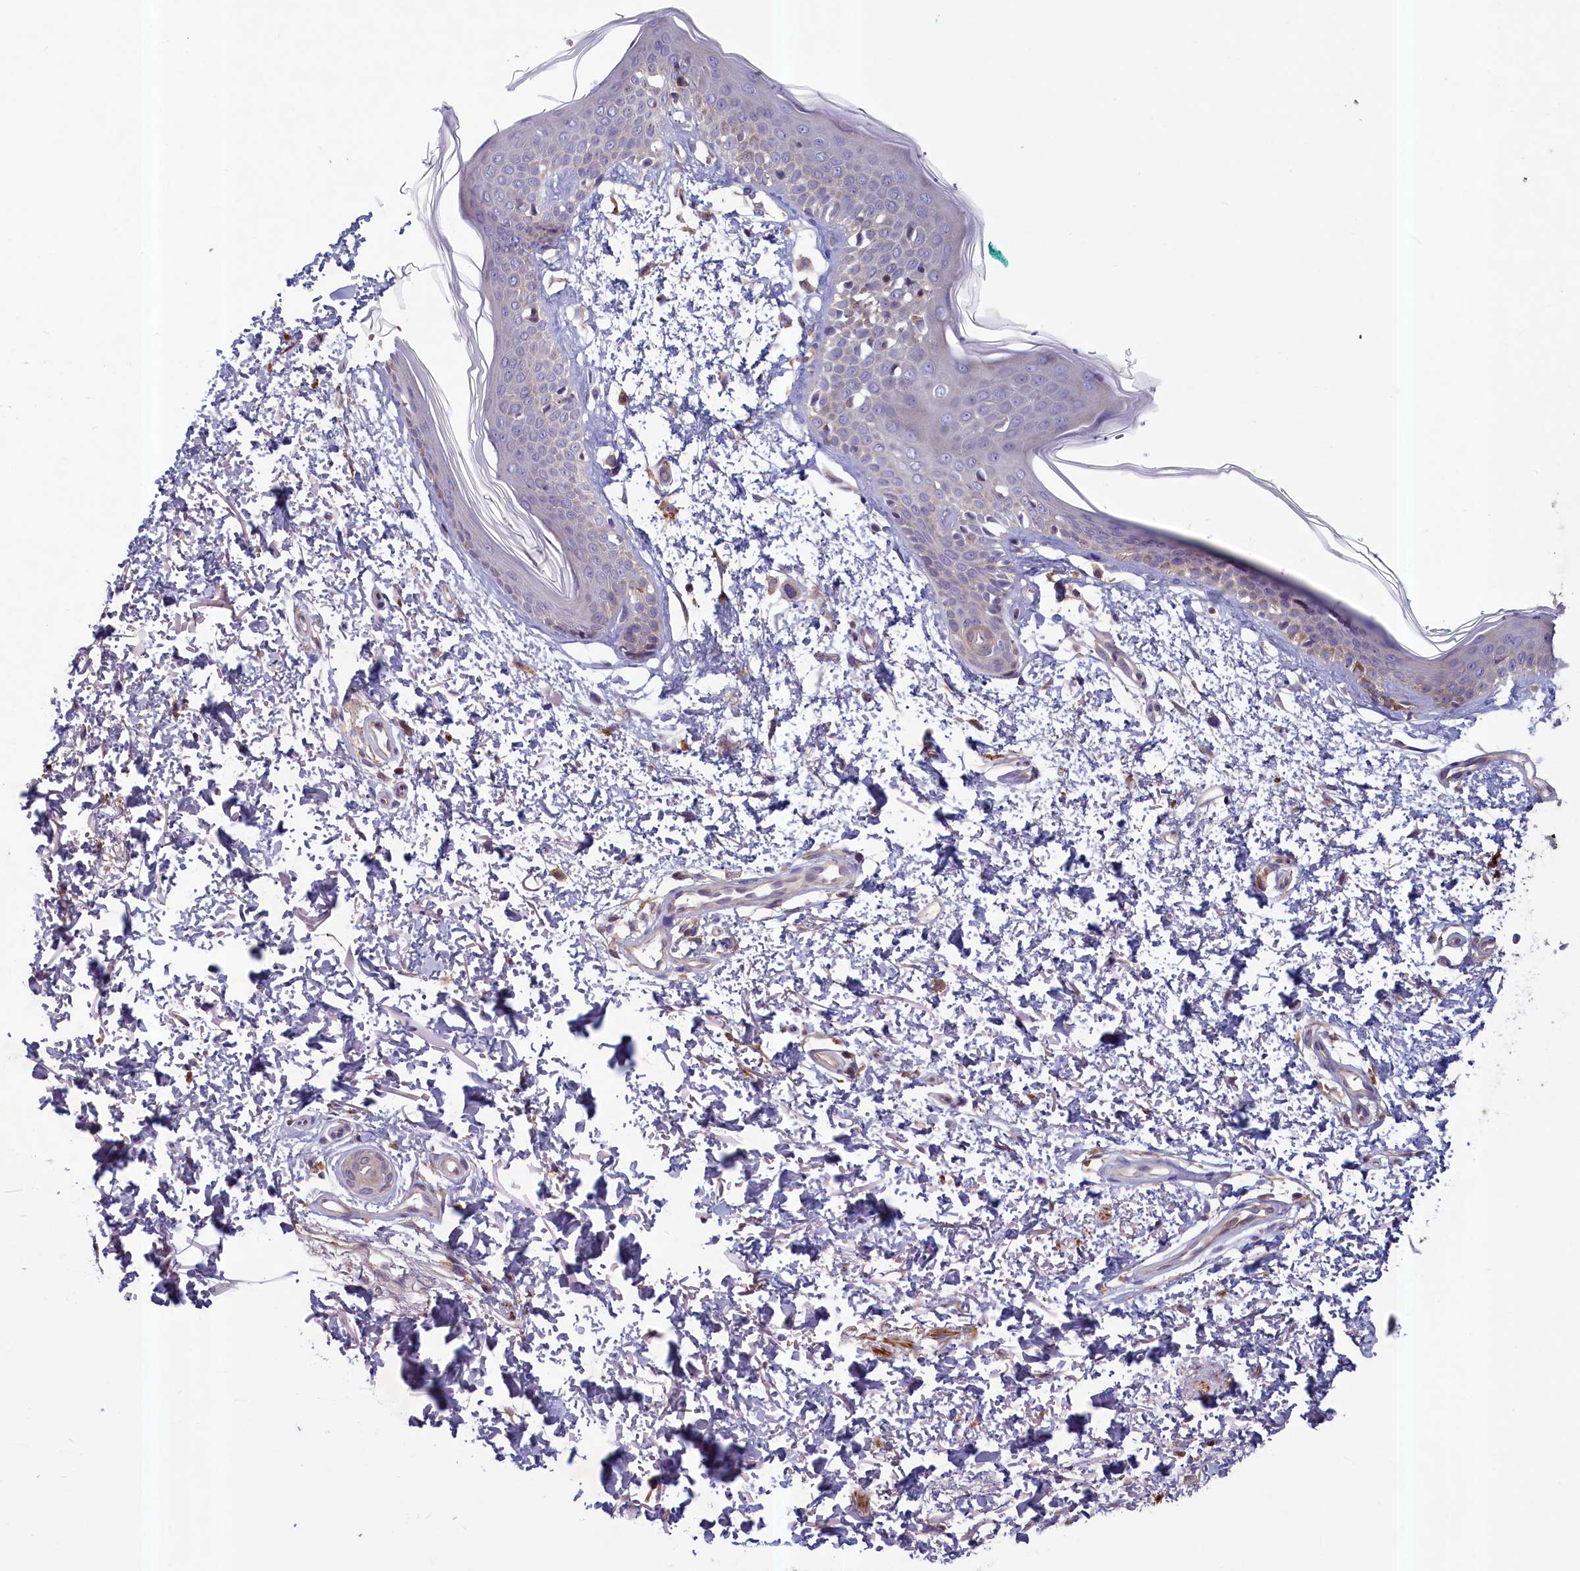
{"staining": {"intensity": "negative", "quantity": "none", "location": "none"}, "tissue": "skin", "cell_type": "Fibroblasts", "image_type": "normal", "snomed": [{"axis": "morphology", "description": "Normal tissue, NOS"}, {"axis": "topography", "description": "Skin"}], "caption": "Immunohistochemistry (IHC) histopathology image of benign skin: human skin stained with DAB (3,3'-diaminobenzidine) shows no significant protein staining in fibroblasts.", "gene": "NUBP1", "patient": {"sex": "male", "age": 66}}